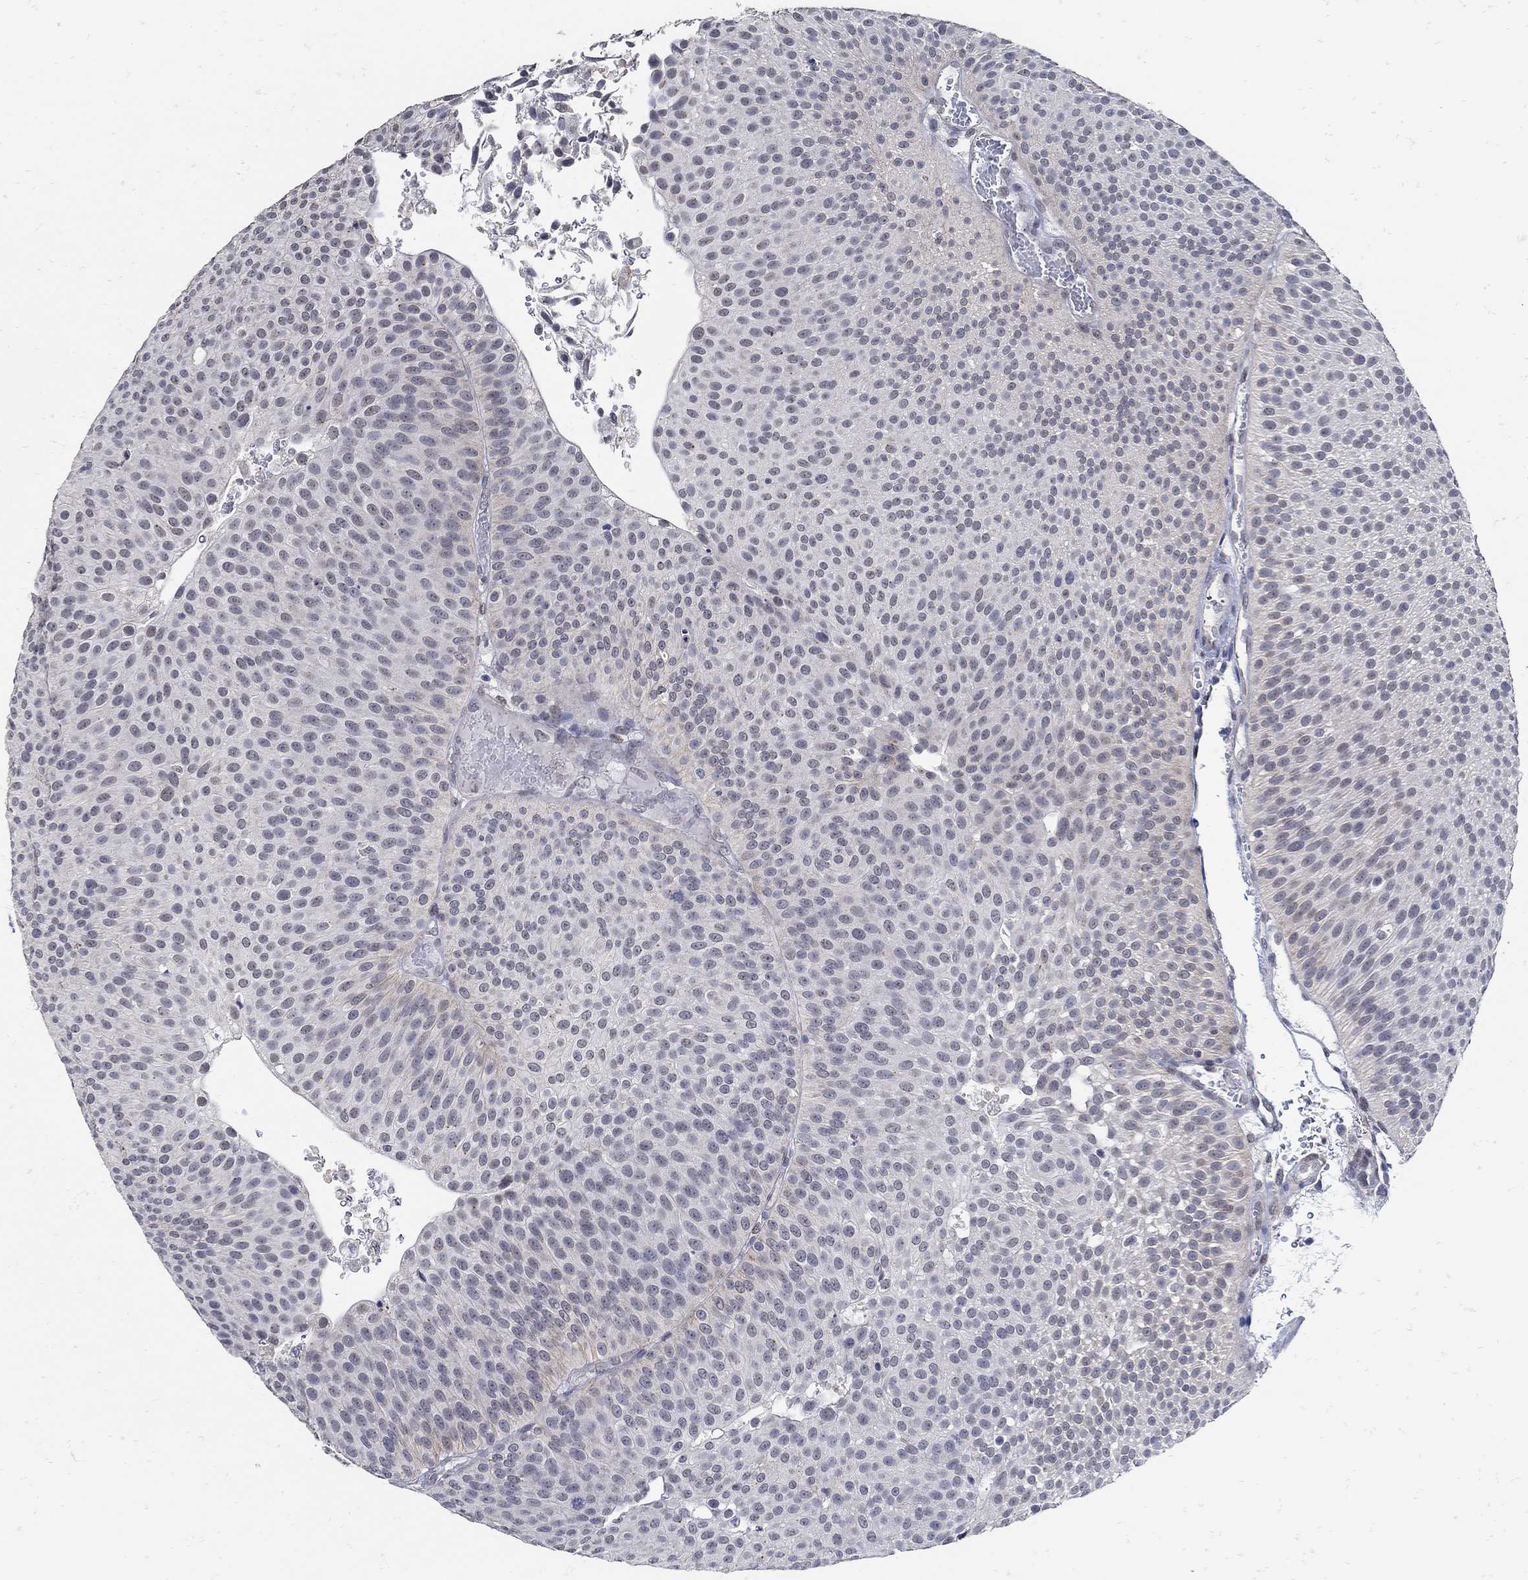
{"staining": {"intensity": "negative", "quantity": "none", "location": "none"}, "tissue": "urothelial cancer", "cell_type": "Tumor cells", "image_type": "cancer", "snomed": [{"axis": "morphology", "description": "Urothelial carcinoma, Low grade"}, {"axis": "topography", "description": "Urinary bladder"}], "caption": "Tumor cells are negative for protein expression in human urothelial carcinoma (low-grade).", "gene": "KCNN3", "patient": {"sex": "male", "age": 65}}